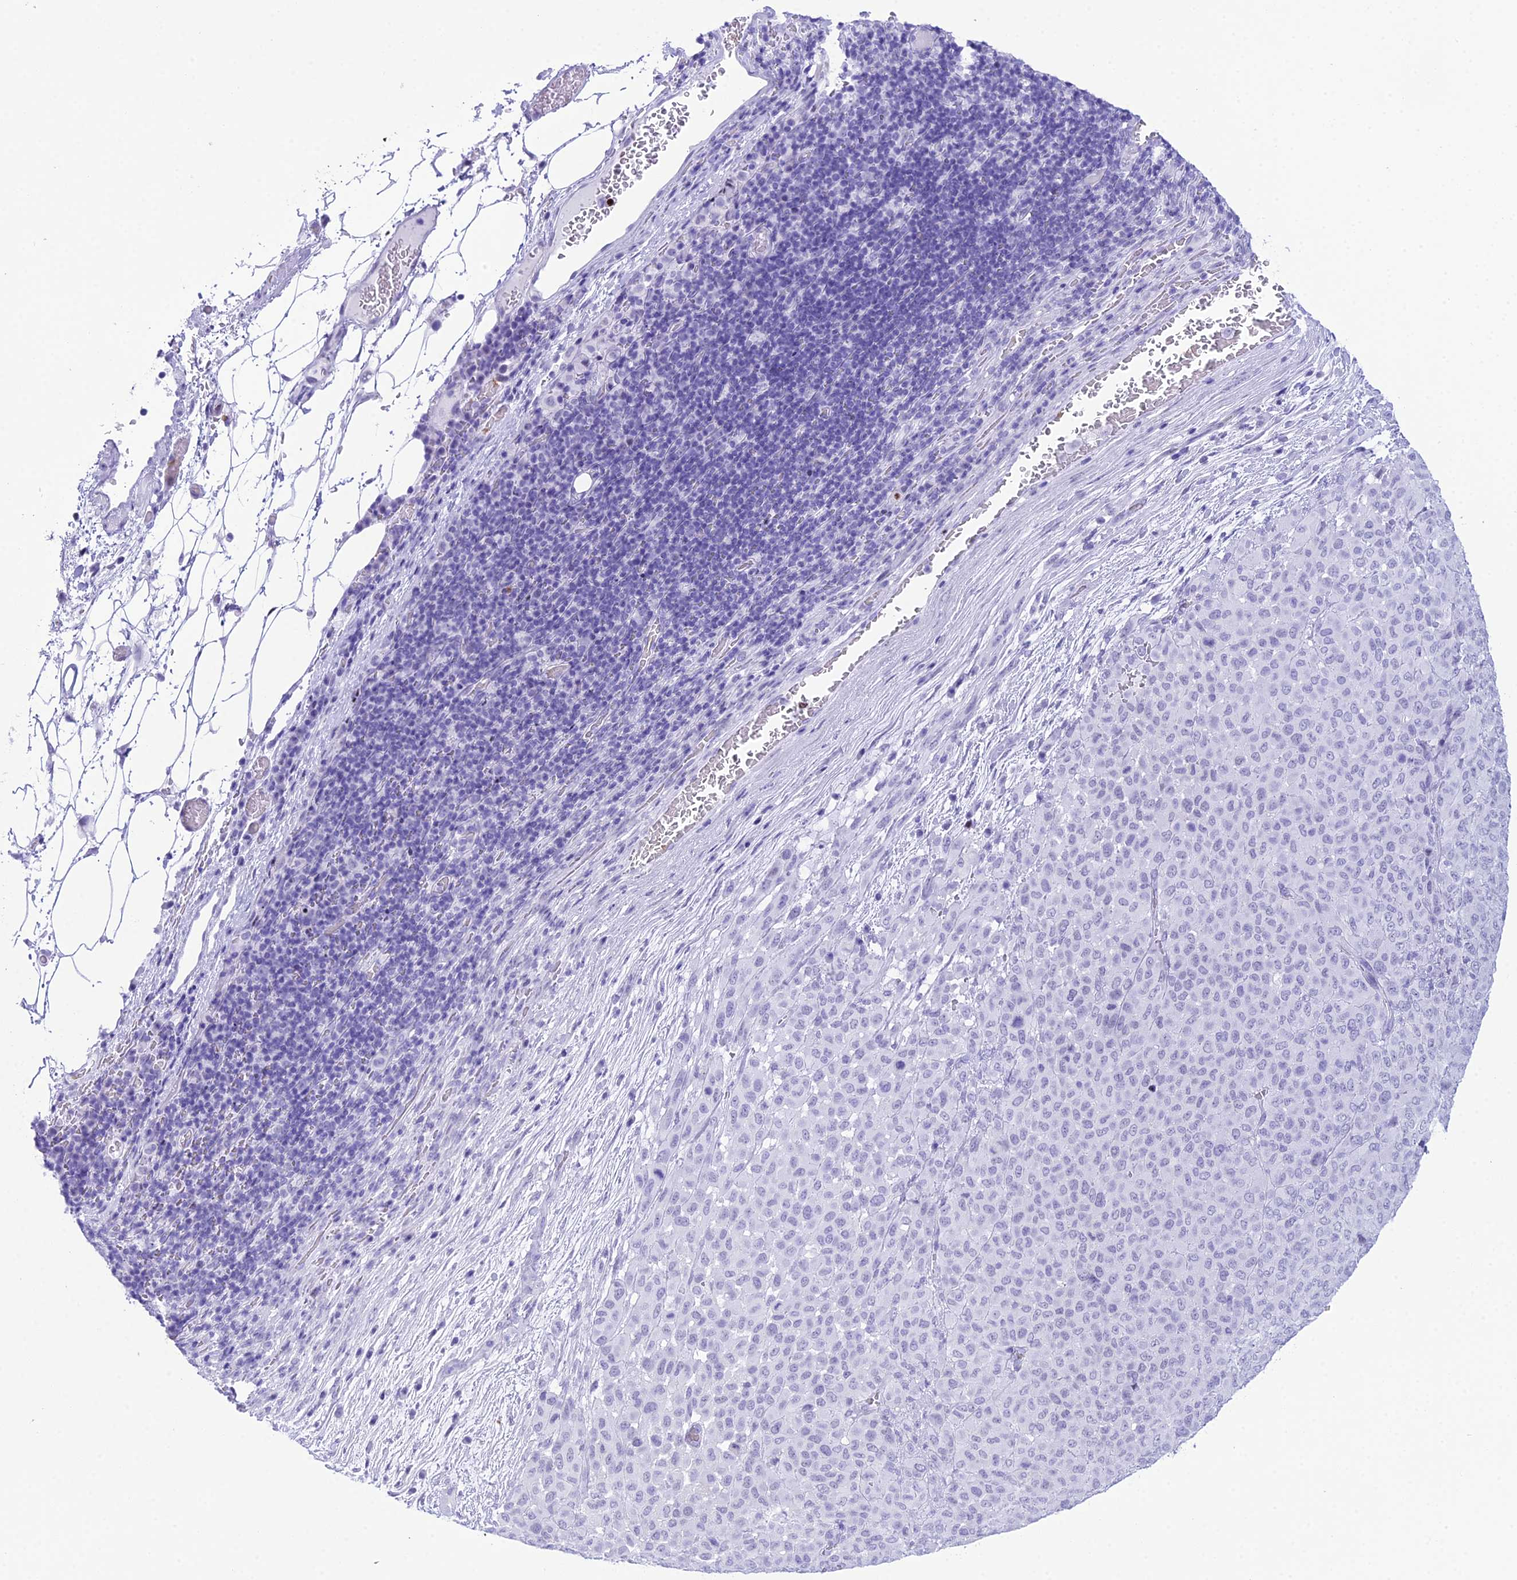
{"staining": {"intensity": "negative", "quantity": "none", "location": "none"}, "tissue": "melanoma", "cell_type": "Tumor cells", "image_type": "cancer", "snomed": [{"axis": "morphology", "description": "Malignant melanoma, Metastatic site"}, {"axis": "topography", "description": "Skin"}], "caption": "Tumor cells are negative for brown protein staining in malignant melanoma (metastatic site). (Brightfield microscopy of DAB immunohistochemistry (IHC) at high magnification).", "gene": "RNPS1", "patient": {"sex": "female", "age": 81}}